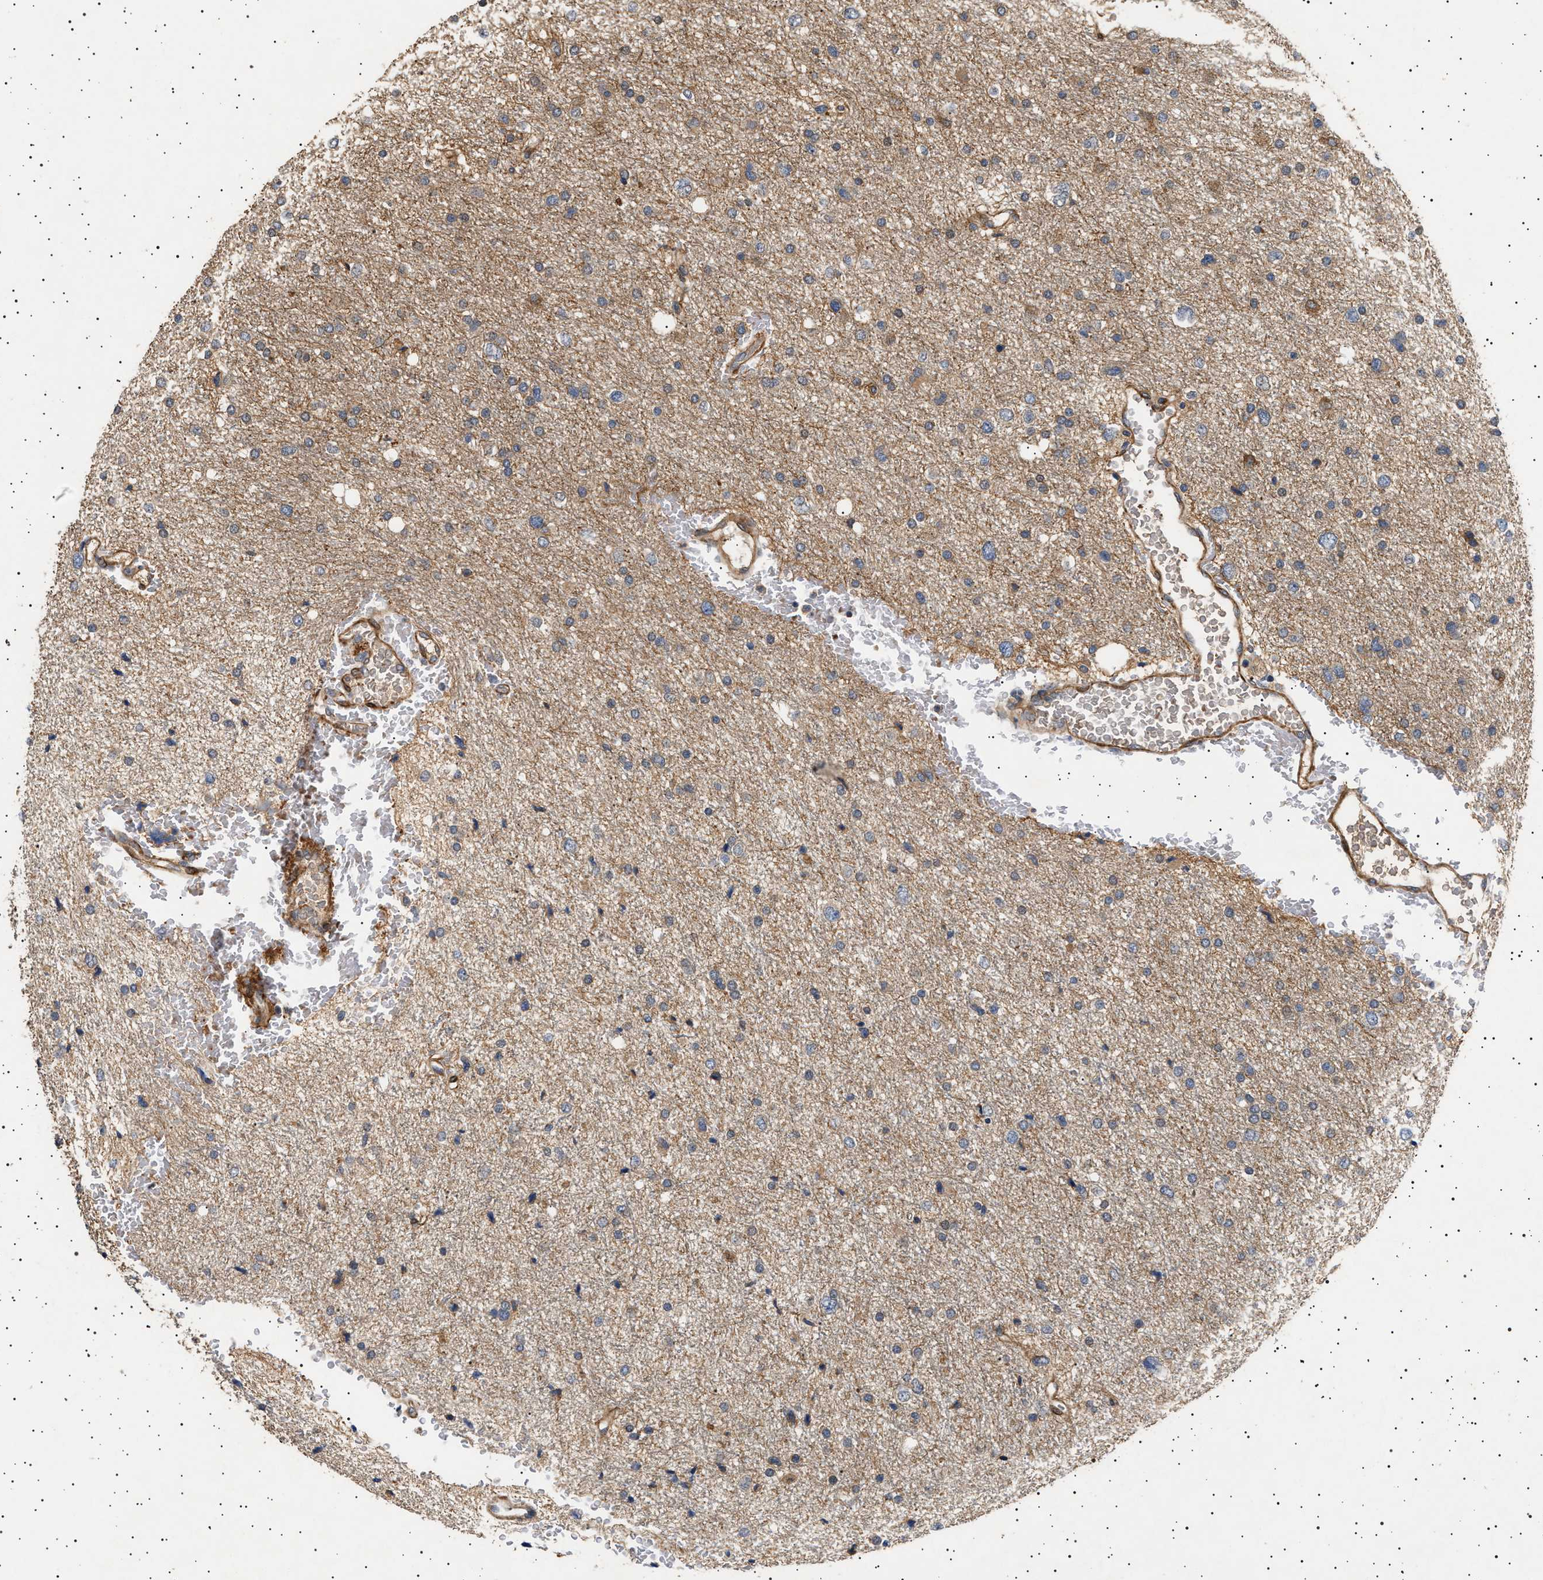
{"staining": {"intensity": "weak", "quantity": ">75%", "location": "cytoplasmic/membranous"}, "tissue": "glioma", "cell_type": "Tumor cells", "image_type": "cancer", "snomed": [{"axis": "morphology", "description": "Glioma, malignant, Low grade"}, {"axis": "topography", "description": "Brain"}], "caption": "Malignant glioma (low-grade) stained with a brown dye shows weak cytoplasmic/membranous positive expression in approximately >75% of tumor cells.", "gene": "GUCY1B1", "patient": {"sex": "female", "age": 37}}